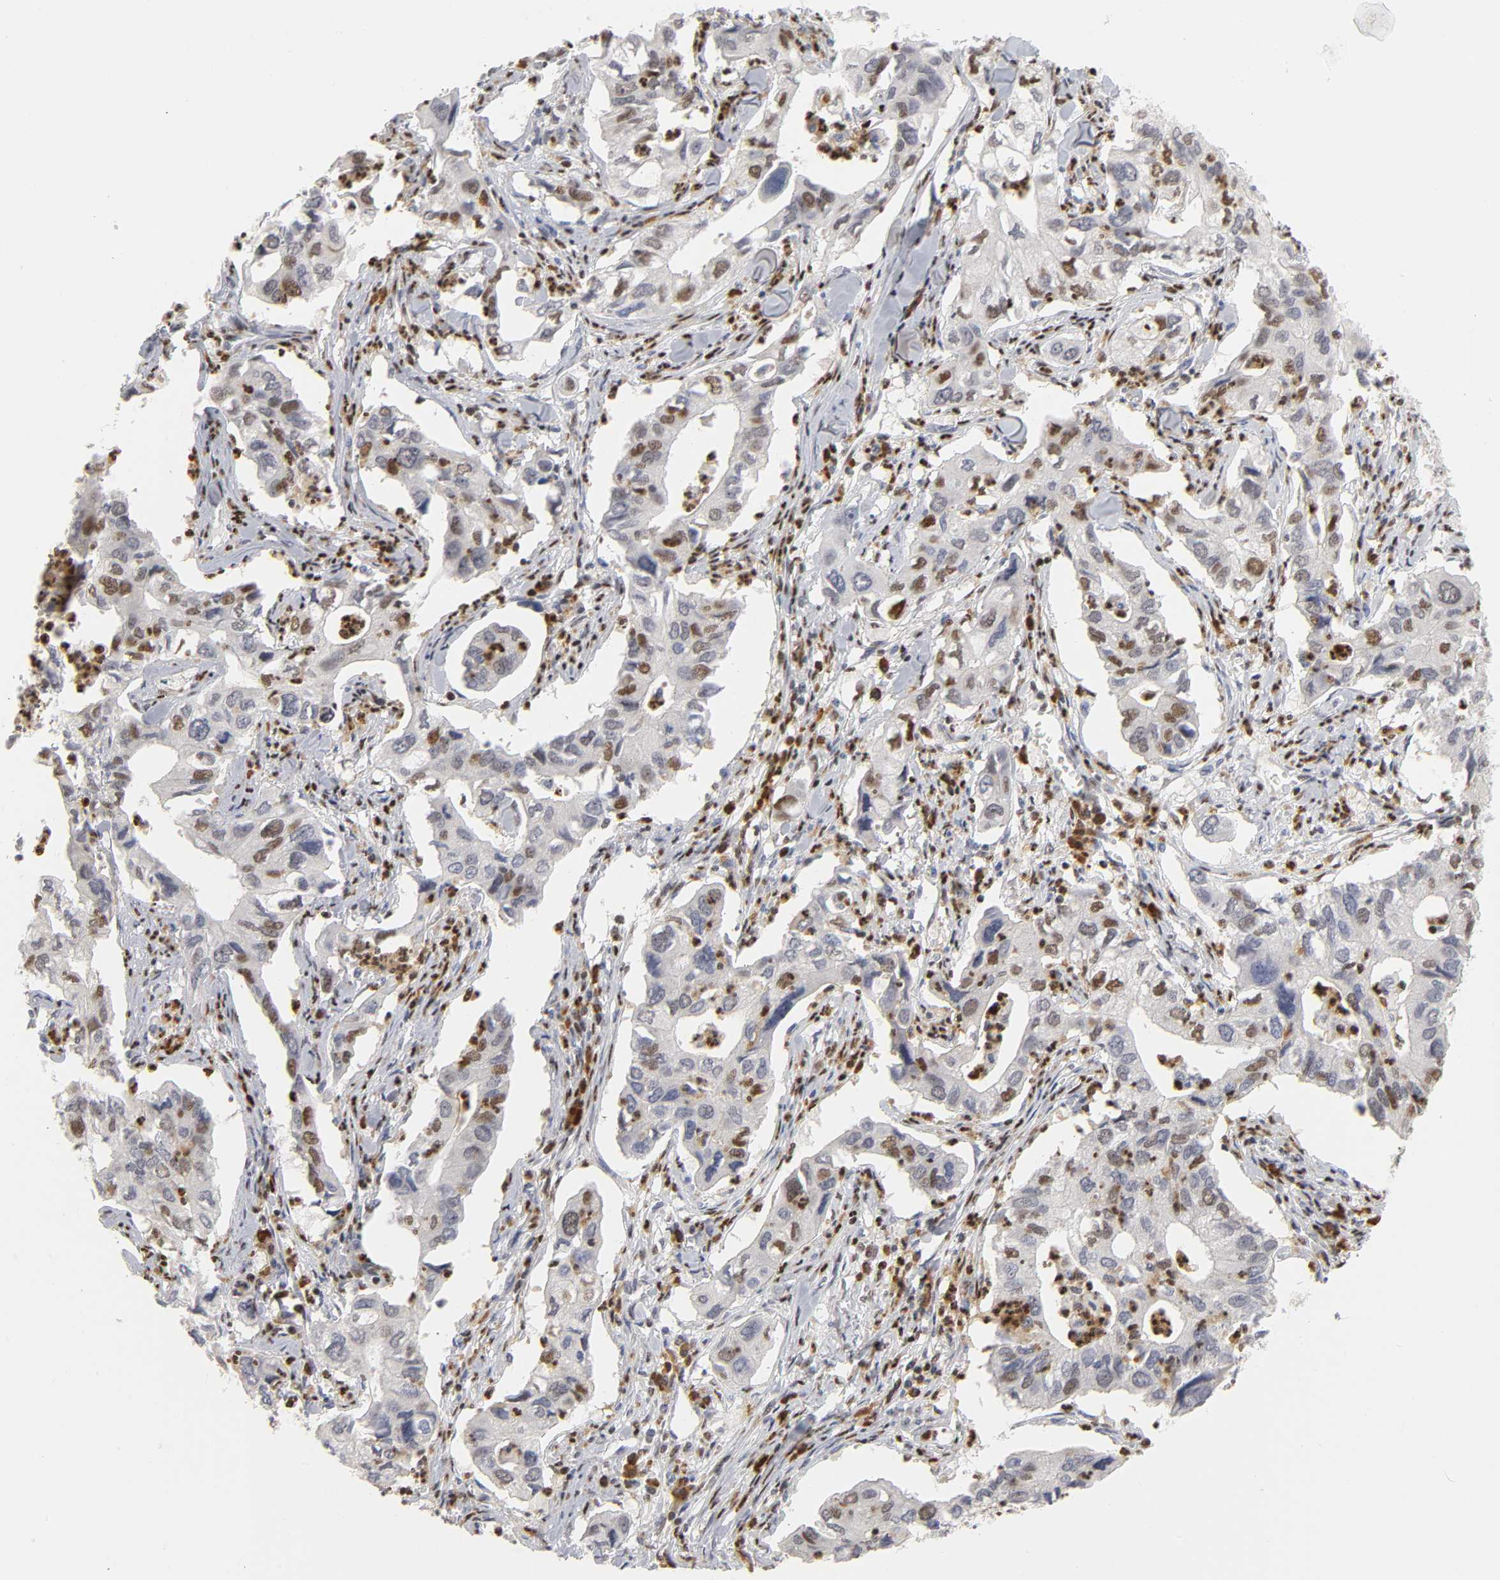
{"staining": {"intensity": "strong", "quantity": "25%-75%", "location": "nuclear"}, "tissue": "lung cancer", "cell_type": "Tumor cells", "image_type": "cancer", "snomed": [{"axis": "morphology", "description": "Adenocarcinoma, NOS"}, {"axis": "topography", "description": "Lung"}], "caption": "Lung cancer (adenocarcinoma) was stained to show a protein in brown. There is high levels of strong nuclear positivity in approximately 25%-75% of tumor cells. Using DAB (3,3'-diaminobenzidine) (brown) and hematoxylin (blue) stains, captured at high magnification using brightfield microscopy.", "gene": "CREBBP", "patient": {"sex": "male", "age": 48}}